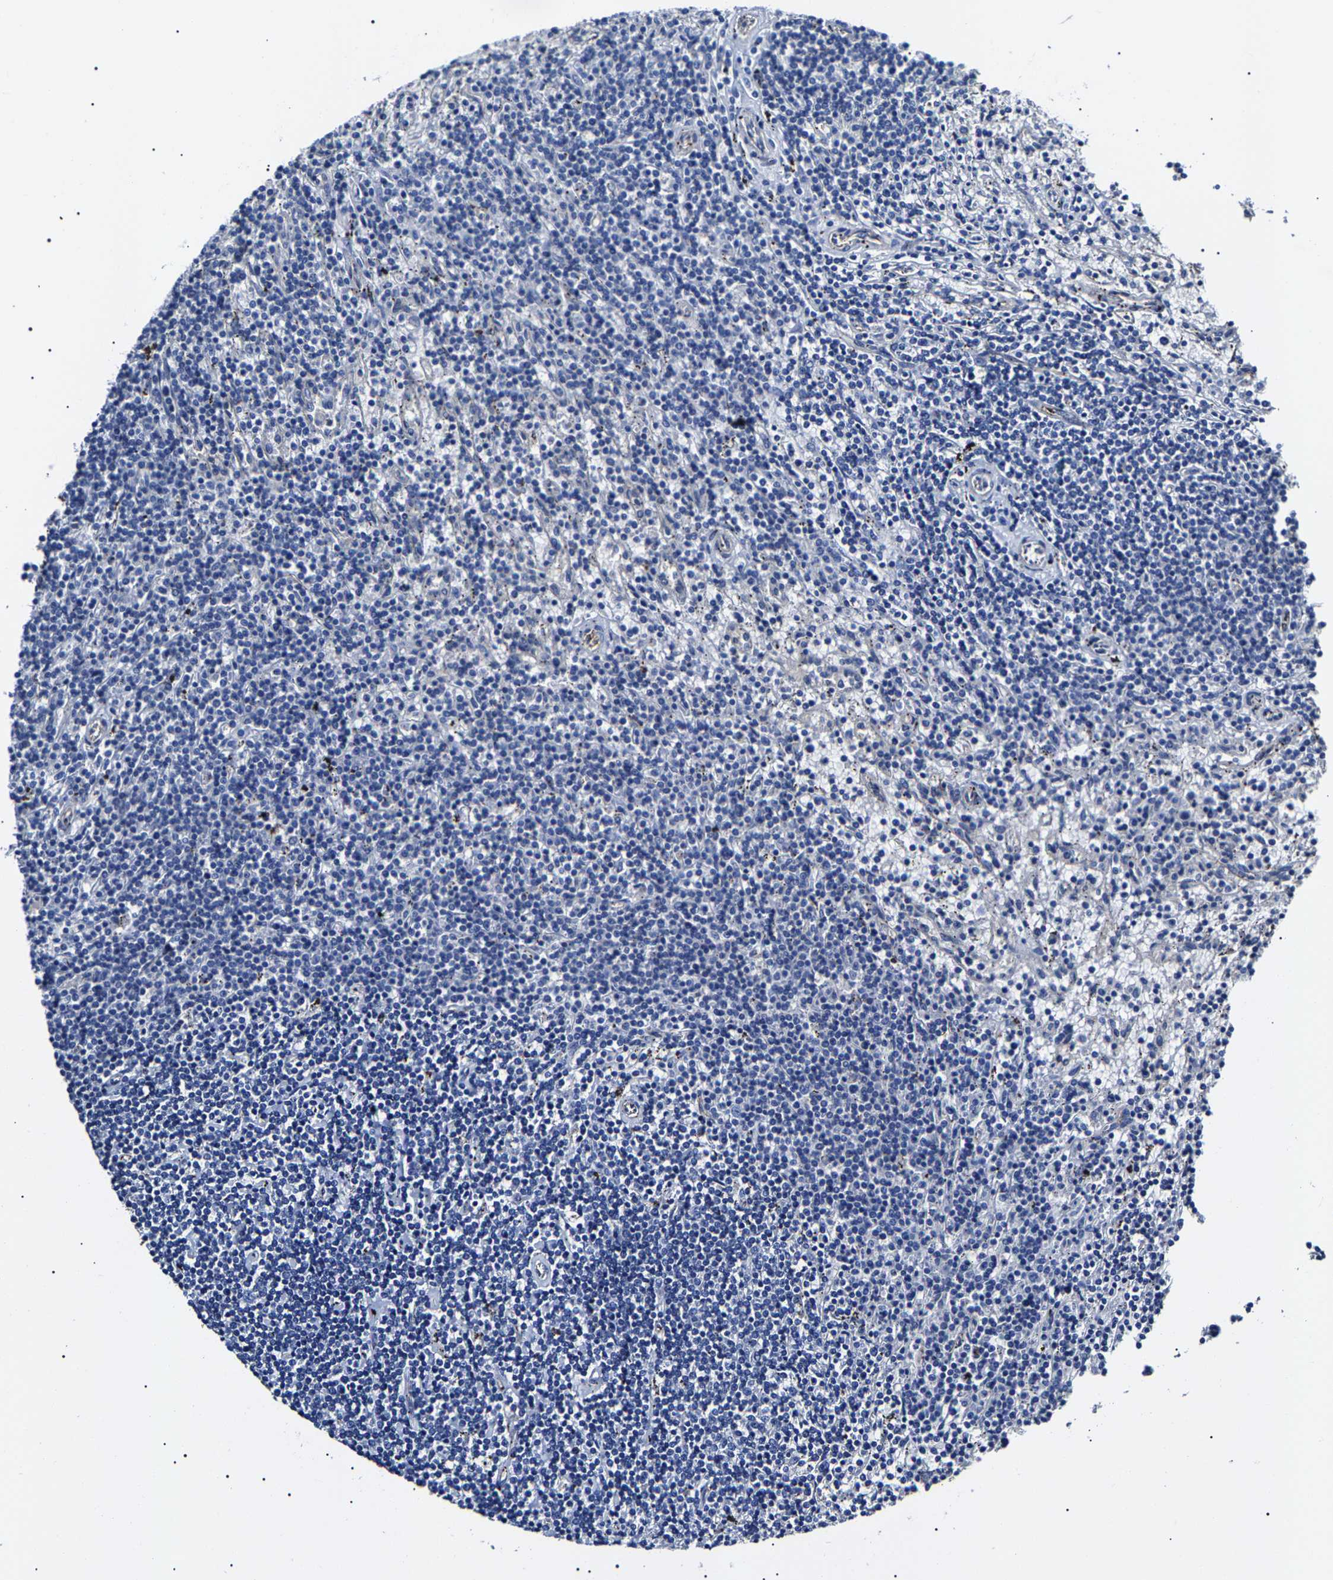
{"staining": {"intensity": "negative", "quantity": "none", "location": "none"}, "tissue": "lymphoma", "cell_type": "Tumor cells", "image_type": "cancer", "snomed": [{"axis": "morphology", "description": "Malignant lymphoma, non-Hodgkin's type, Low grade"}, {"axis": "topography", "description": "Spleen"}], "caption": "Micrograph shows no significant protein staining in tumor cells of lymphoma. (DAB immunohistochemistry (IHC) visualized using brightfield microscopy, high magnification).", "gene": "KLHL42", "patient": {"sex": "male", "age": 76}}